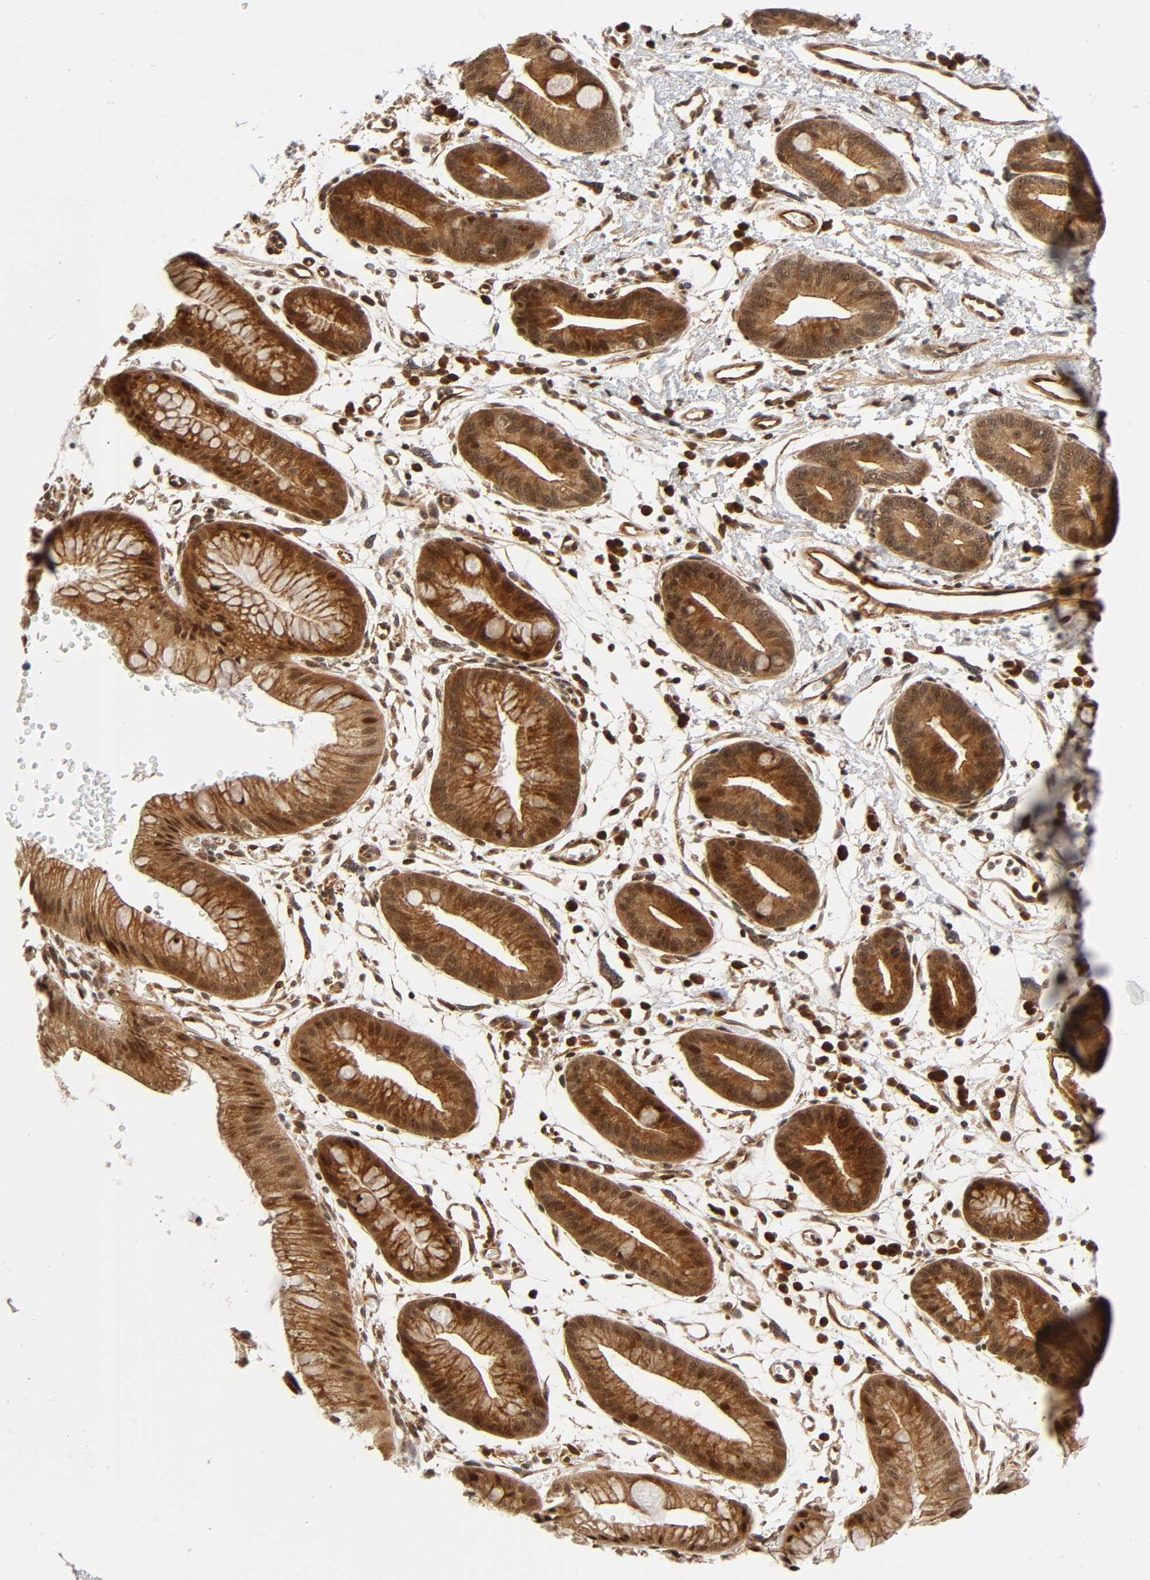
{"staining": {"intensity": "moderate", "quantity": ">75%", "location": "cytoplasmic/membranous"}, "tissue": "esophagus", "cell_type": "Squamous epithelial cells", "image_type": "normal", "snomed": [{"axis": "morphology", "description": "Normal tissue, NOS"}, {"axis": "topography", "description": "Esophagus"}], "caption": "Esophagus stained for a protein exhibits moderate cytoplasmic/membranous positivity in squamous epithelial cells.", "gene": "IQCJ", "patient": {"sex": "male", "age": 70}}